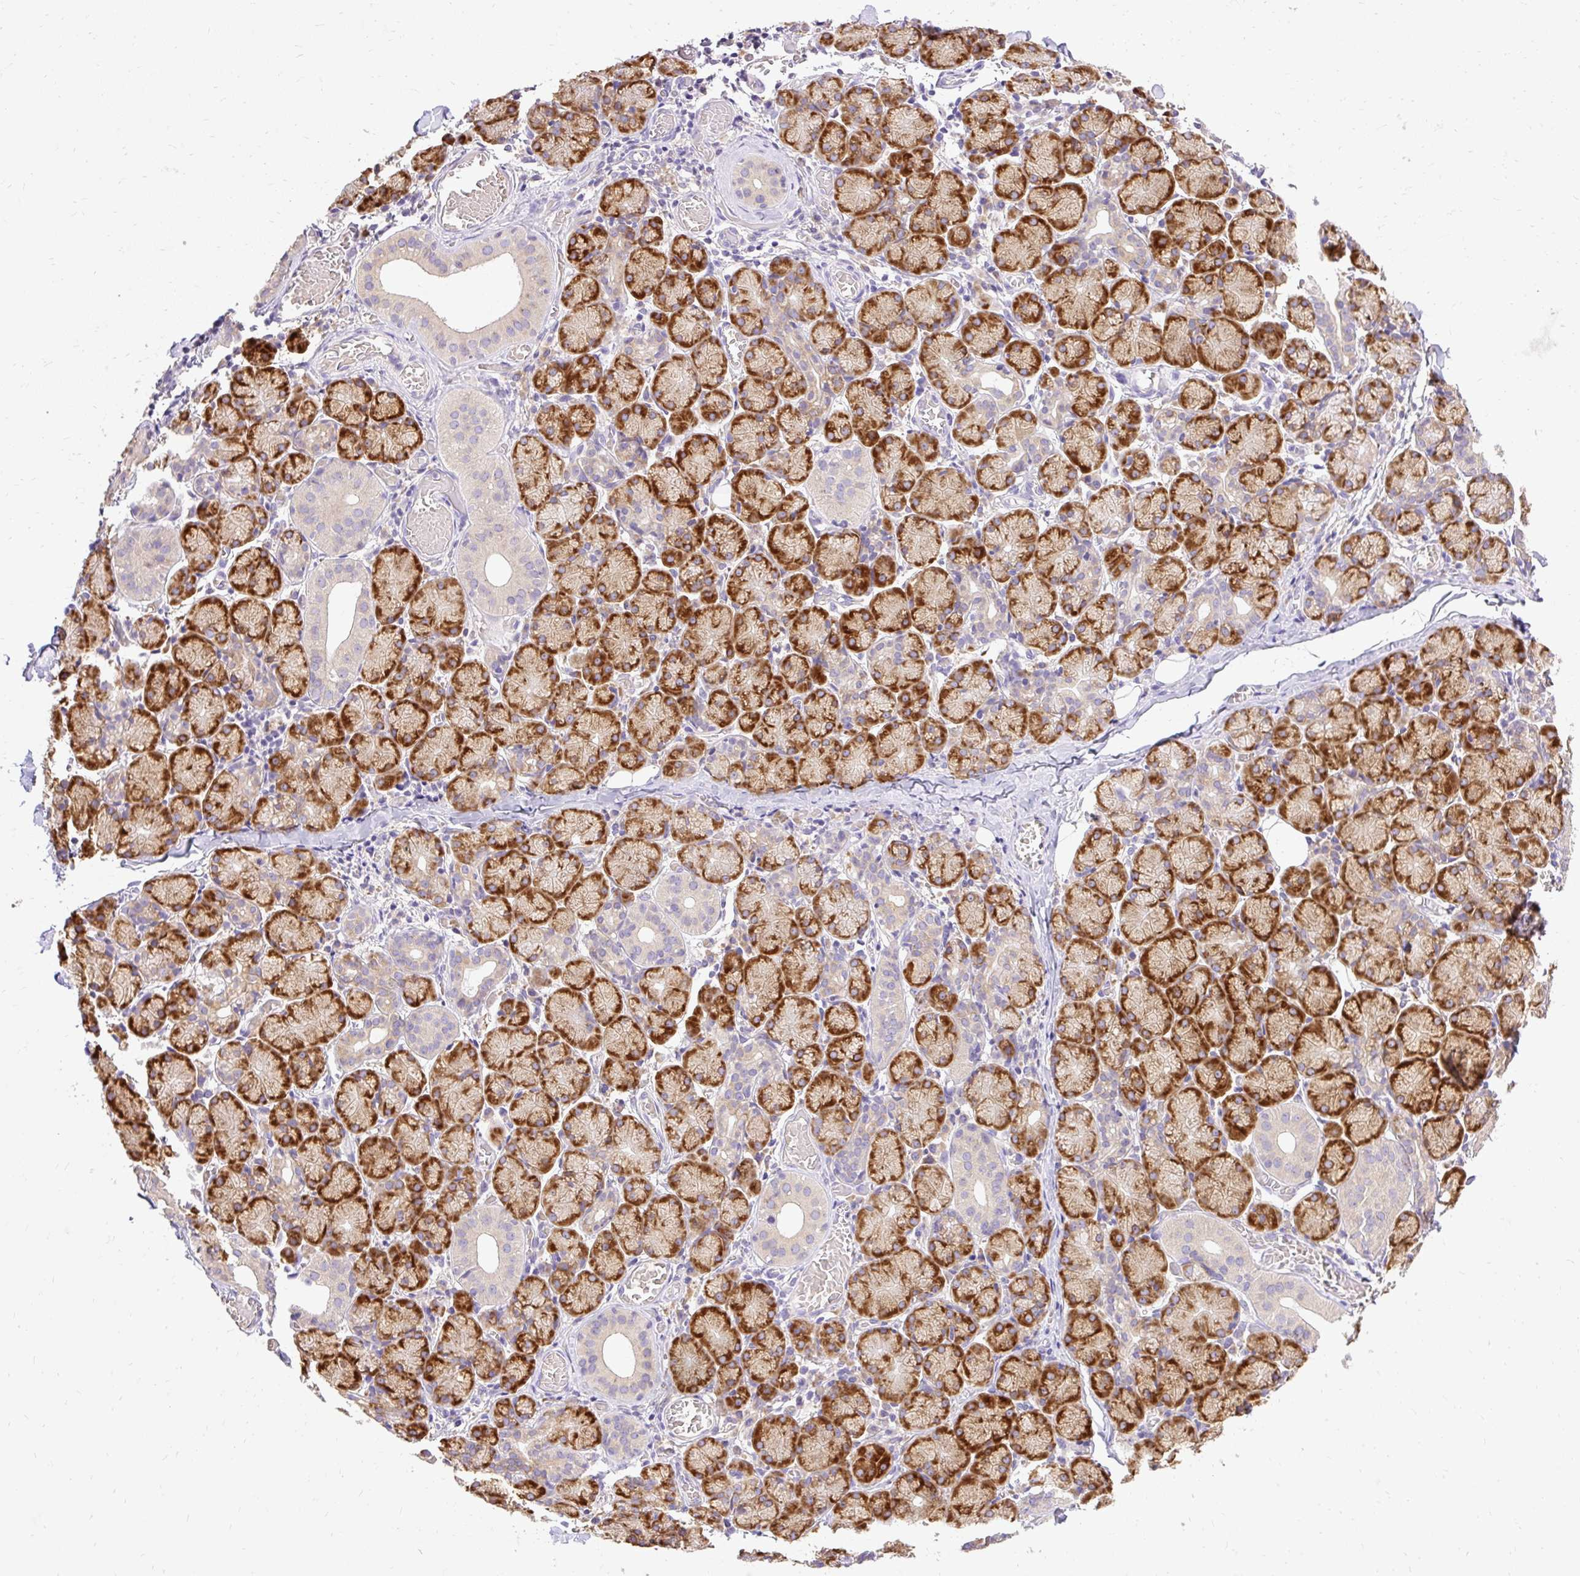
{"staining": {"intensity": "strong", "quantity": ">75%", "location": "cytoplasmic/membranous"}, "tissue": "salivary gland", "cell_type": "Glandular cells", "image_type": "normal", "snomed": [{"axis": "morphology", "description": "Normal tissue, NOS"}, {"axis": "topography", "description": "Salivary gland"}], "caption": "Brown immunohistochemical staining in unremarkable human salivary gland demonstrates strong cytoplasmic/membranous positivity in approximately >75% of glandular cells.", "gene": "SEC63", "patient": {"sex": "female", "age": 24}}